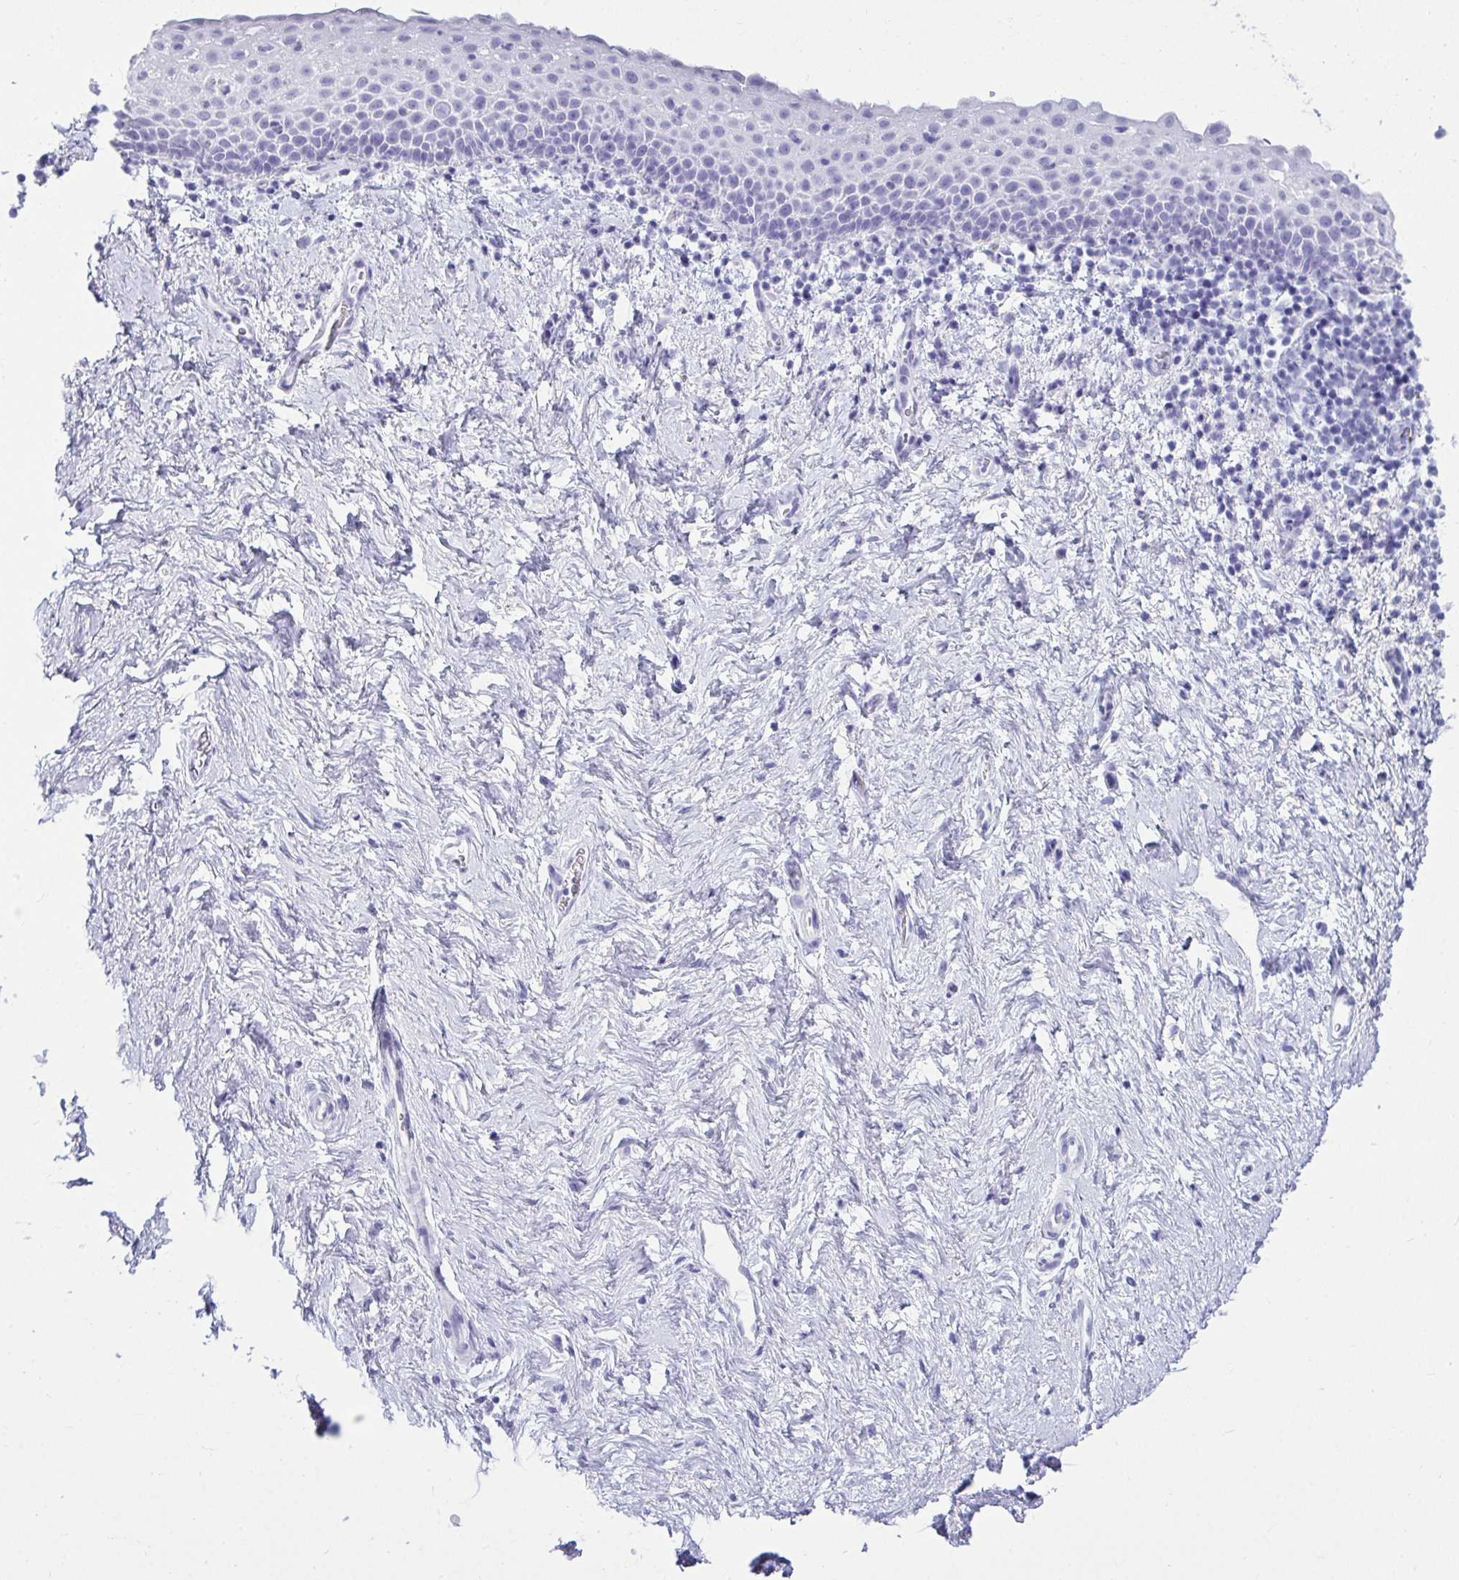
{"staining": {"intensity": "negative", "quantity": "none", "location": "none"}, "tissue": "vagina", "cell_type": "Squamous epithelial cells", "image_type": "normal", "snomed": [{"axis": "morphology", "description": "Normal tissue, NOS"}, {"axis": "topography", "description": "Vagina"}], "caption": "Photomicrograph shows no significant protein expression in squamous epithelial cells of normal vagina.", "gene": "CLGN", "patient": {"sex": "female", "age": 61}}